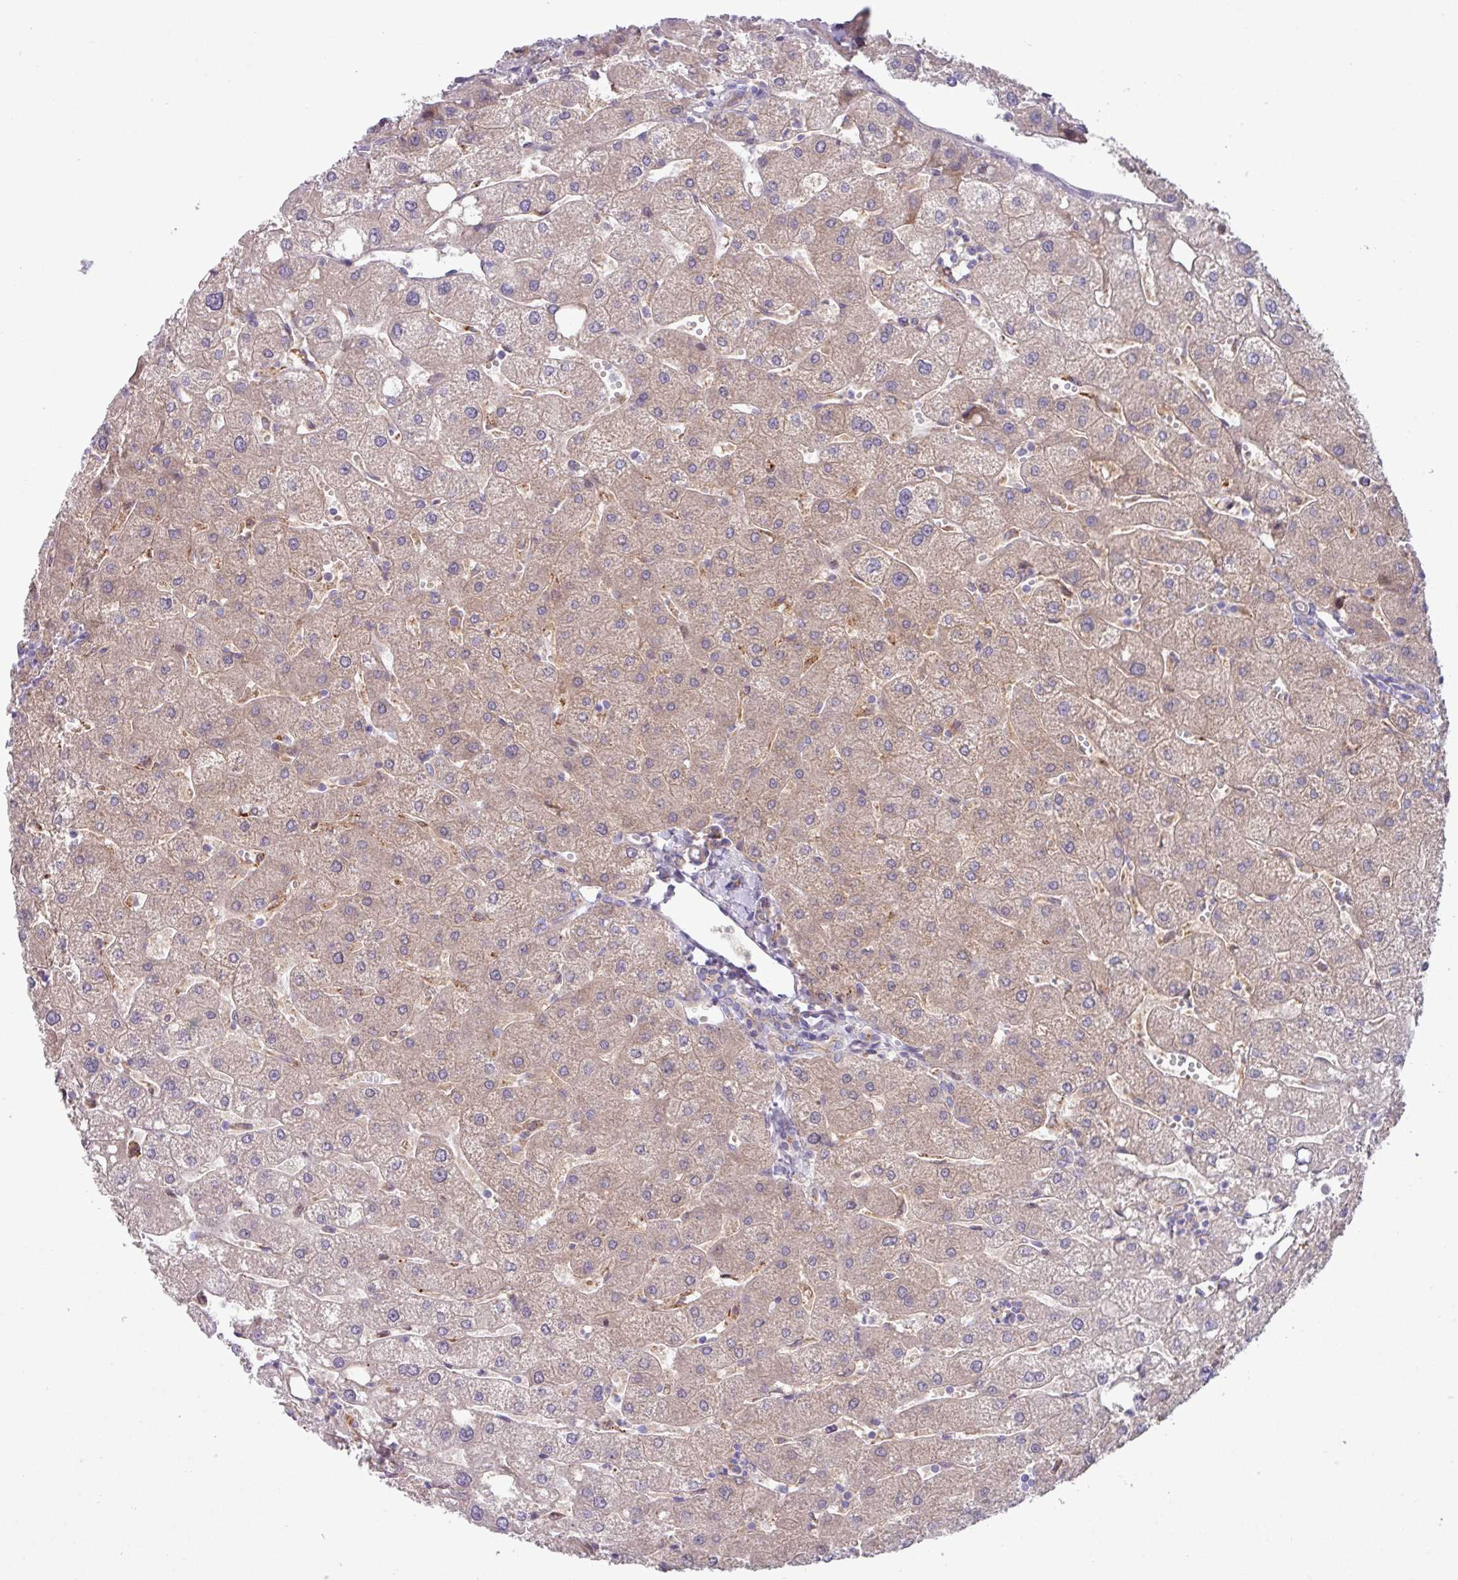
{"staining": {"intensity": "negative", "quantity": "none", "location": "none"}, "tissue": "liver", "cell_type": "Cholangiocytes", "image_type": "normal", "snomed": [{"axis": "morphology", "description": "Normal tissue, NOS"}, {"axis": "topography", "description": "Liver"}], "caption": "Immunohistochemistry (IHC) histopathology image of normal liver: human liver stained with DAB demonstrates no significant protein staining in cholangiocytes.", "gene": "IQCJ", "patient": {"sex": "male", "age": 67}}